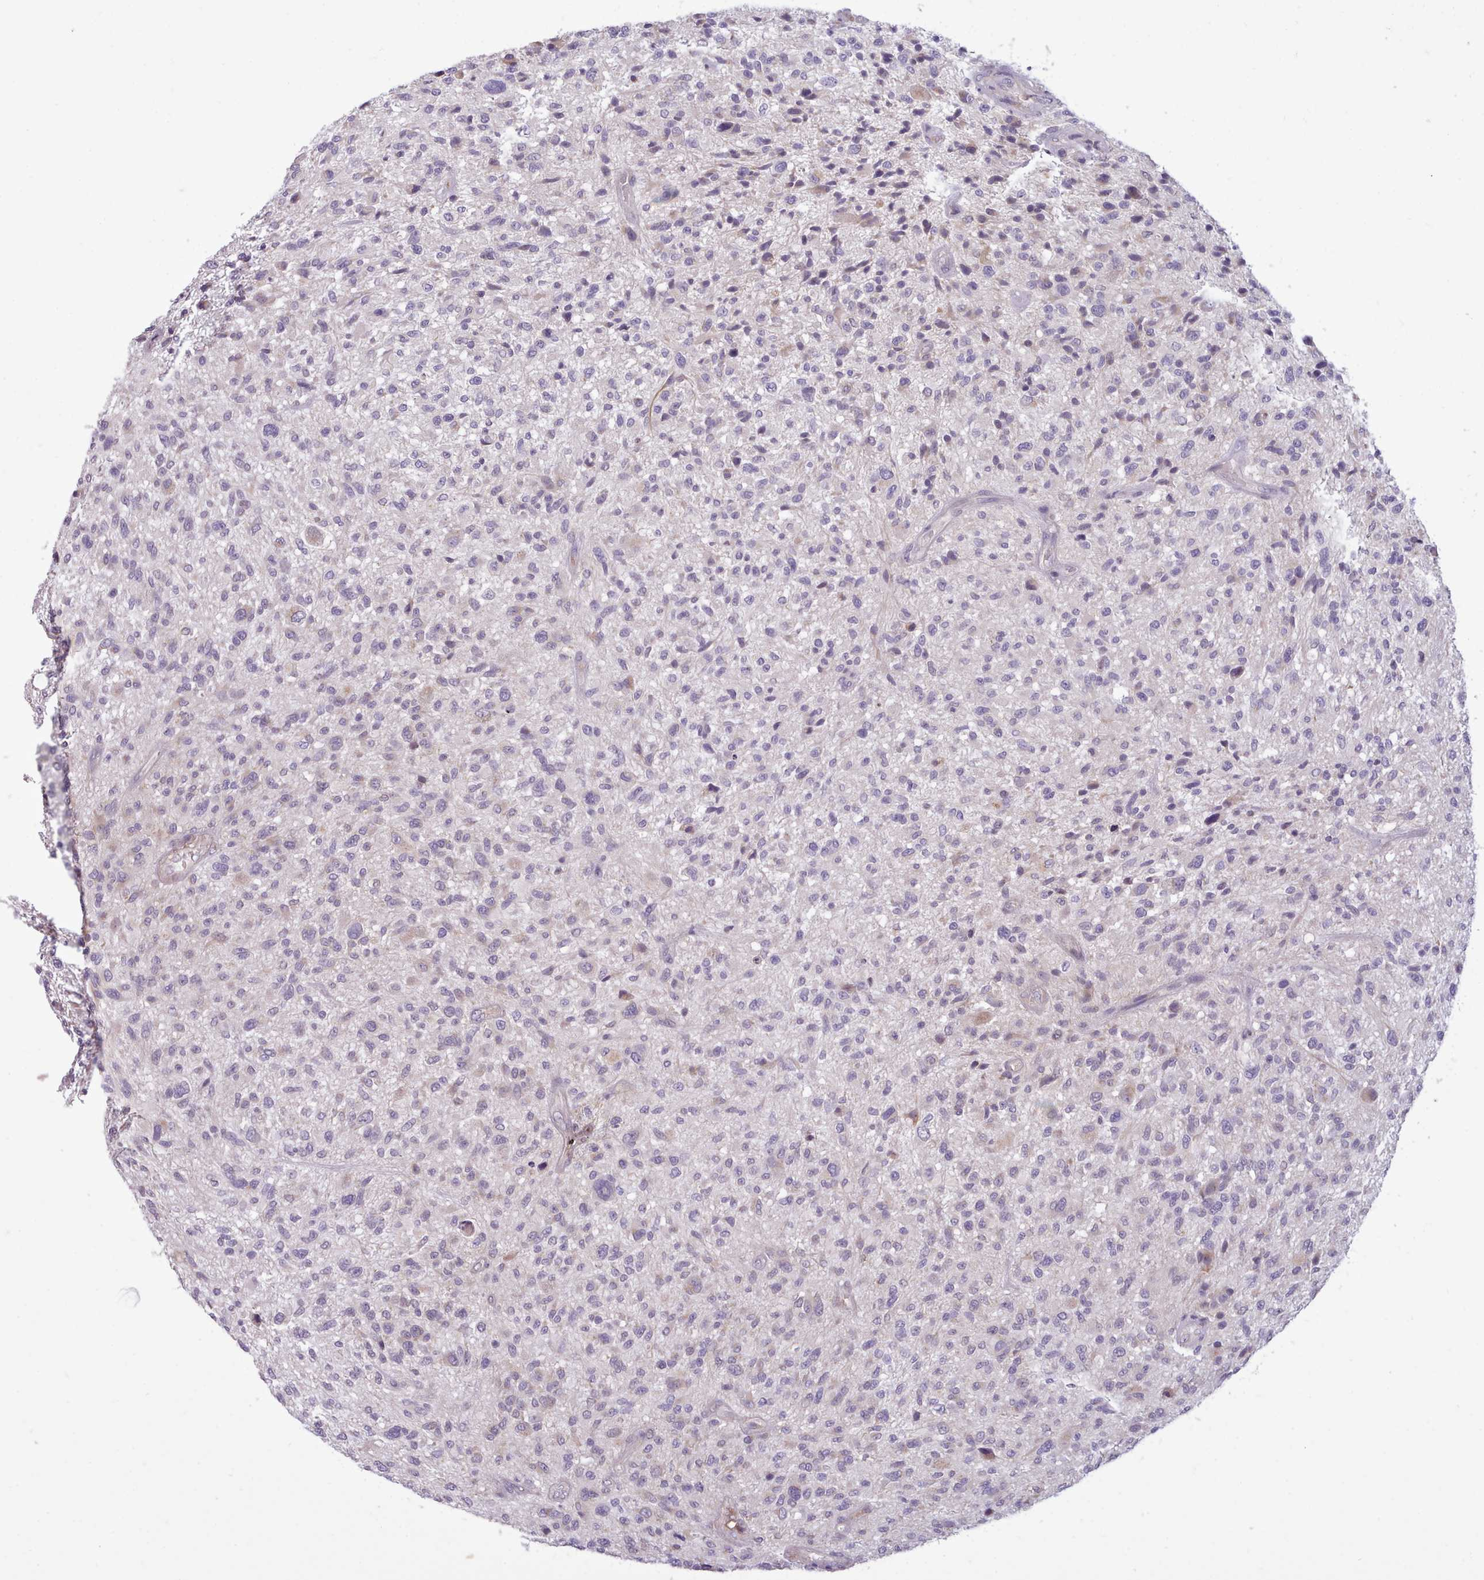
{"staining": {"intensity": "weak", "quantity": "<25%", "location": "cytoplasmic/membranous"}, "tissue": "glioma", "cell_type": "Tumor cells", "image_type": "cancer", "snomed": [{"axis": "morphology", "description": "Glioma, malignant, High grade"}, {"axis": "topography", "description": "Brain"}], "caption": "IHC photomicrograph of glioma stained for a protein (brown), which shows no staining in tumor cells.", "gene": "NMRK1", "patient": {"sex": "male", "age": 47}}